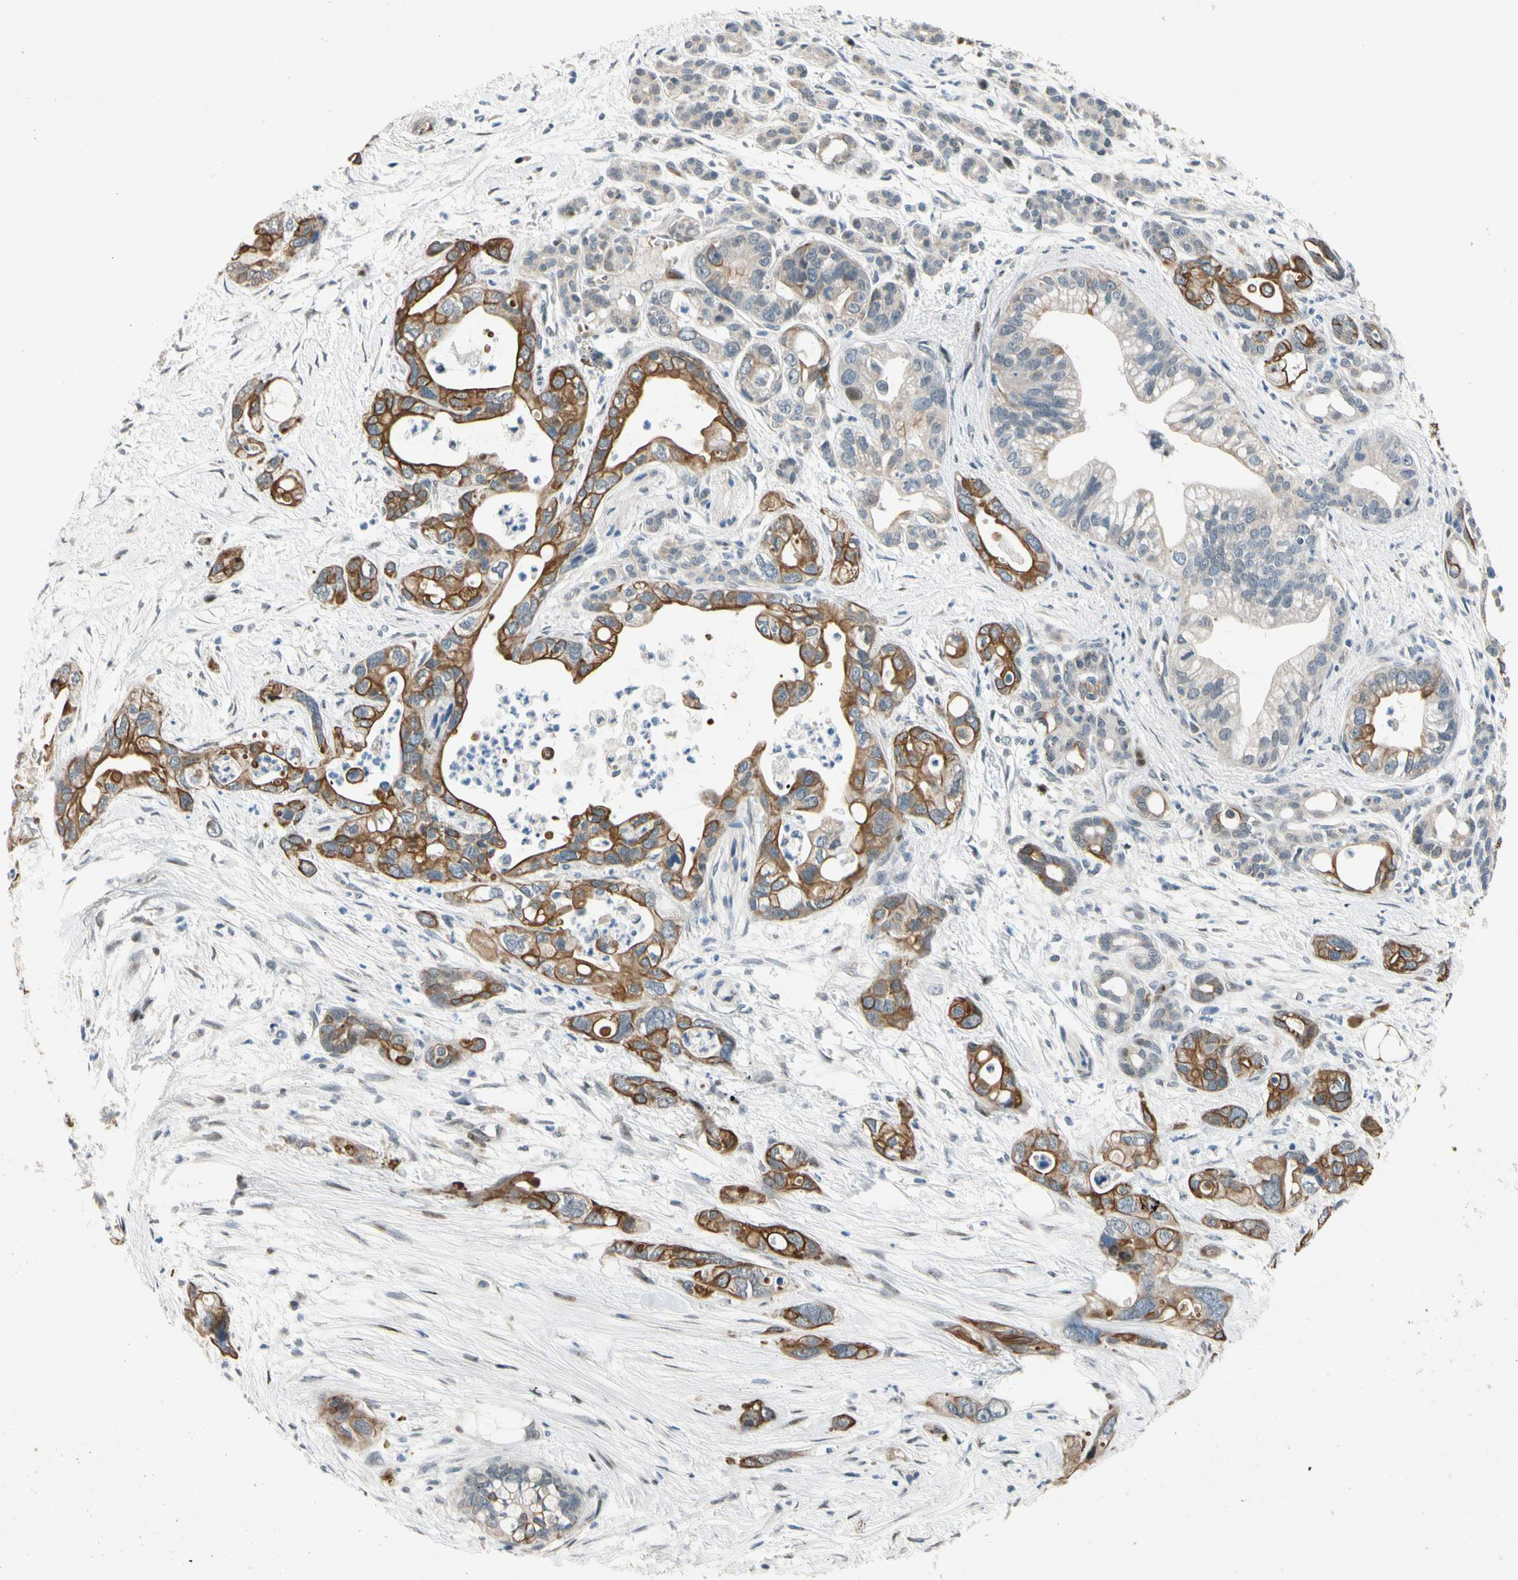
{"staining": {"intensity": "moderate", "quantity": "25%-75%", "location": "cytoplasmic/membranous"}, "tissue": "pancreatic cancer", "cell_type": "Tumor cells", "image_type": "cancer", "snomed": [{"axis": "morphology", "description": "Adenocarcinoma, NOS"}, {"axis": "topography", "description": "Pancreas"}], "caption": "Moderate cytoplasmic/membranous protein positivity is seen in approximately 25%-75% of tumor cells in pancreatic adenocarcinoma. (Brightfield microscopy of DAB IHC at high magnification).", "gene": "ZNF184", "patient": {"sex": "male", "age": 70}}